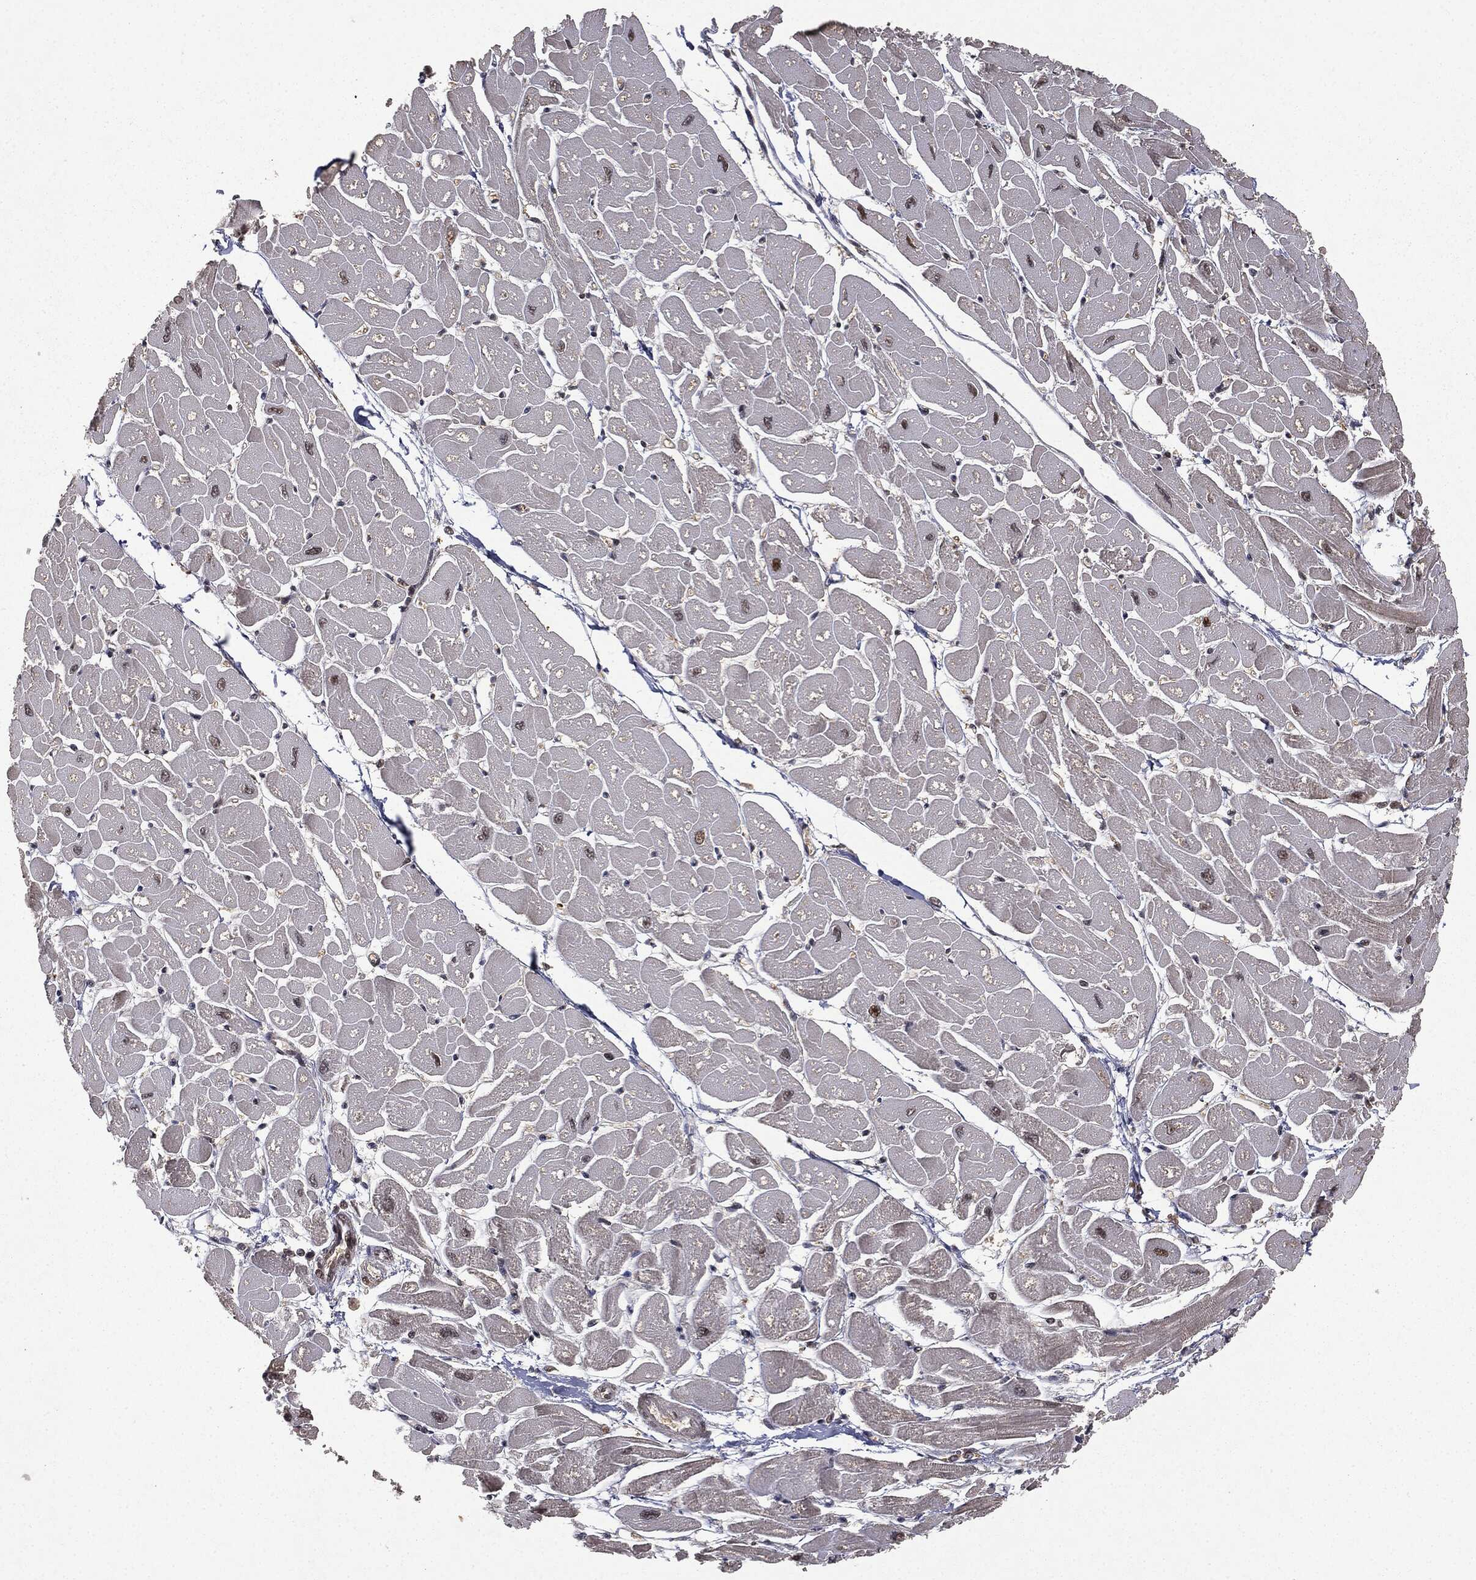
{"staining": {"intensity": "weak", "quantity": "25%-75%", "location": "cytoplasmic/membranous"}, "tissue": "heart muscle", "cell_type": "Cardiomyocytes", "image_type": "normal", "snomed": [{"axis": "morphology", "description": "Normal tissue, NOS"}, {"axis": "topography", "description": "Heart"}], "caption": "Protein staining of normal heart muscle demonstrates weak cytoplasmic/membranous positivity in approximately 25%-75% of cardiomyocytes.", "gene": "ZNHIT6", "patient": {"sex": "male", "age": 57}}